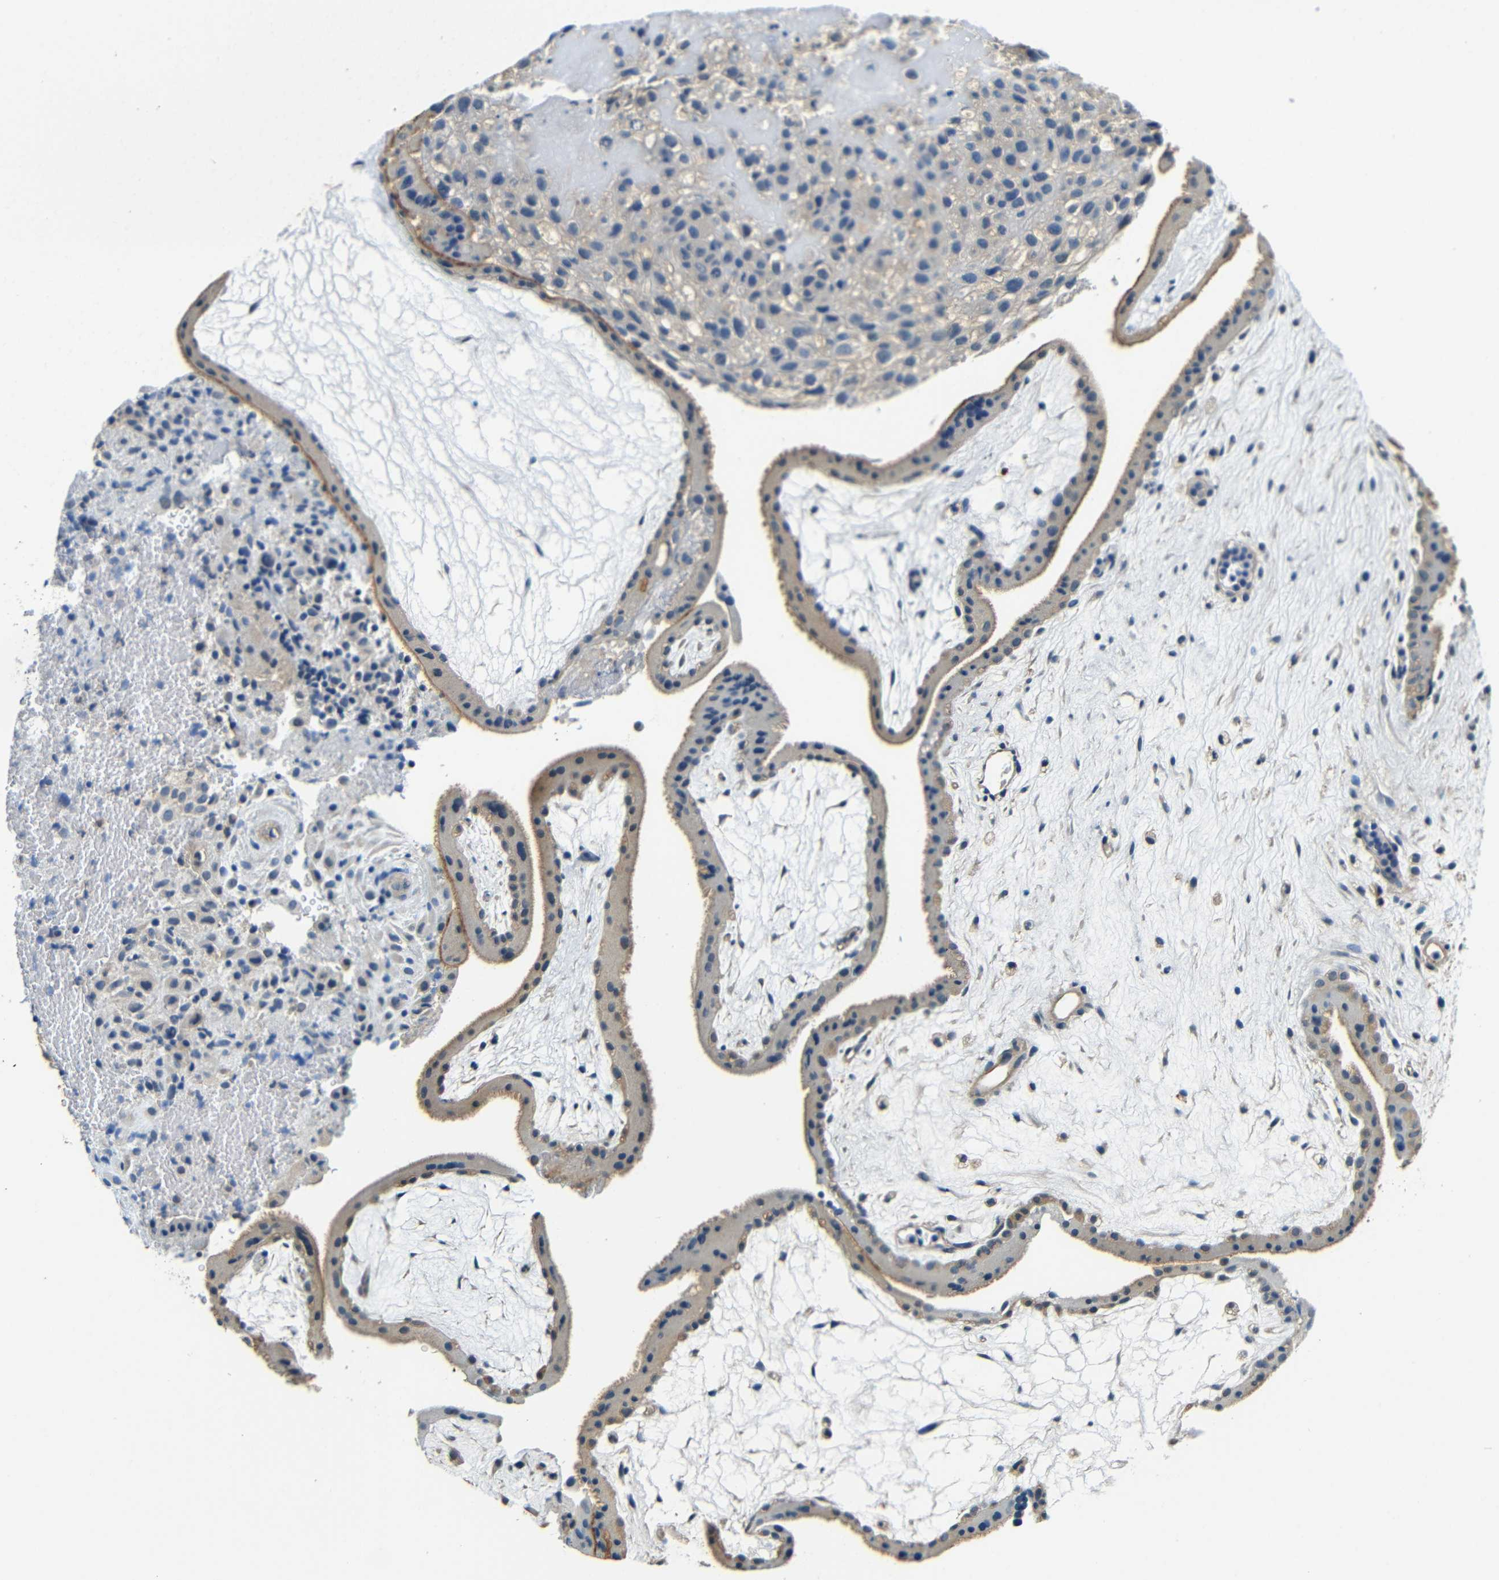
{"staining": {"intensity": "negative", "quantity": "none", "location": "none"}, "tissue": "placenta", "cell_type": "Decidual cells", "image_type": "normal", "snomed": [{"axis": "morphology", "description": "Normal tissue, NOS"}, {"axis": "topography", "description": "Placenta"}], "caption": "This is an immunohistochemistry (IHC) photomicrograph of normal placenta. There is no staining in decidual cells.", "gene": "ADAP1", "patient": {"sex": "female", "age": 19}}